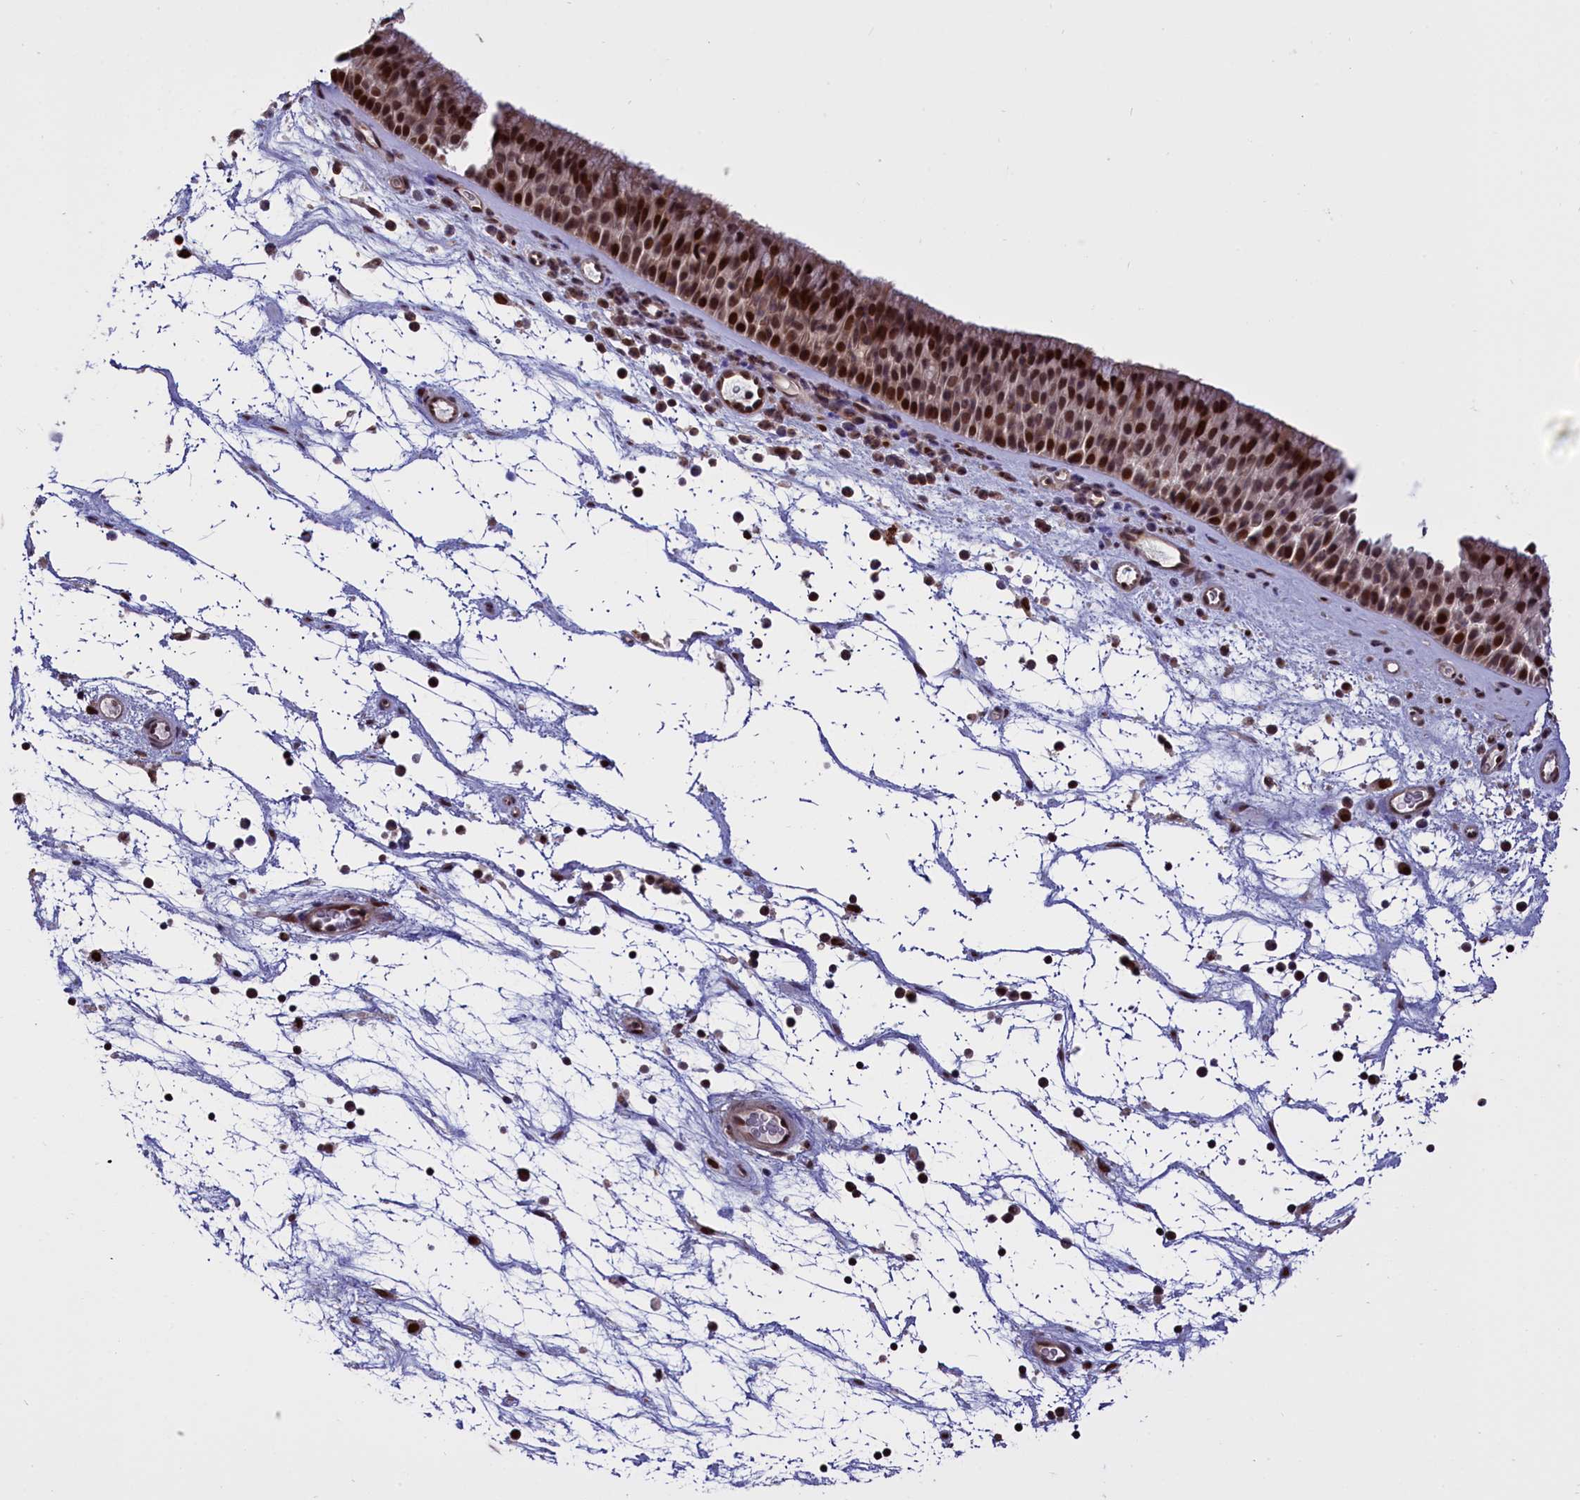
{"staining": {"intensity": "moderate", "quantity": ">75%", "location": "cytoplasmic/membranous,nuclear"}, "tissue": "nasopharynx", "cell_type": "Respiratory epithelial cells", "image_type": "normal", "snomed": [{"axis": "morphology", "description": "Normal tissue, NOS"}, {"axis": "topography", "description": "Nasopharynx"}], "caption": "This photomicrograph reveals normal nasopharynx stained with IHC to label a protein in brown. The cytoplasmic/membranous,nuclear of respiratory epithelial cells show moderate positivity for the protein. Nuclei are counter-stained blue.", "gene": "RELB", "patient": {"sex": "male", "age": 64}}